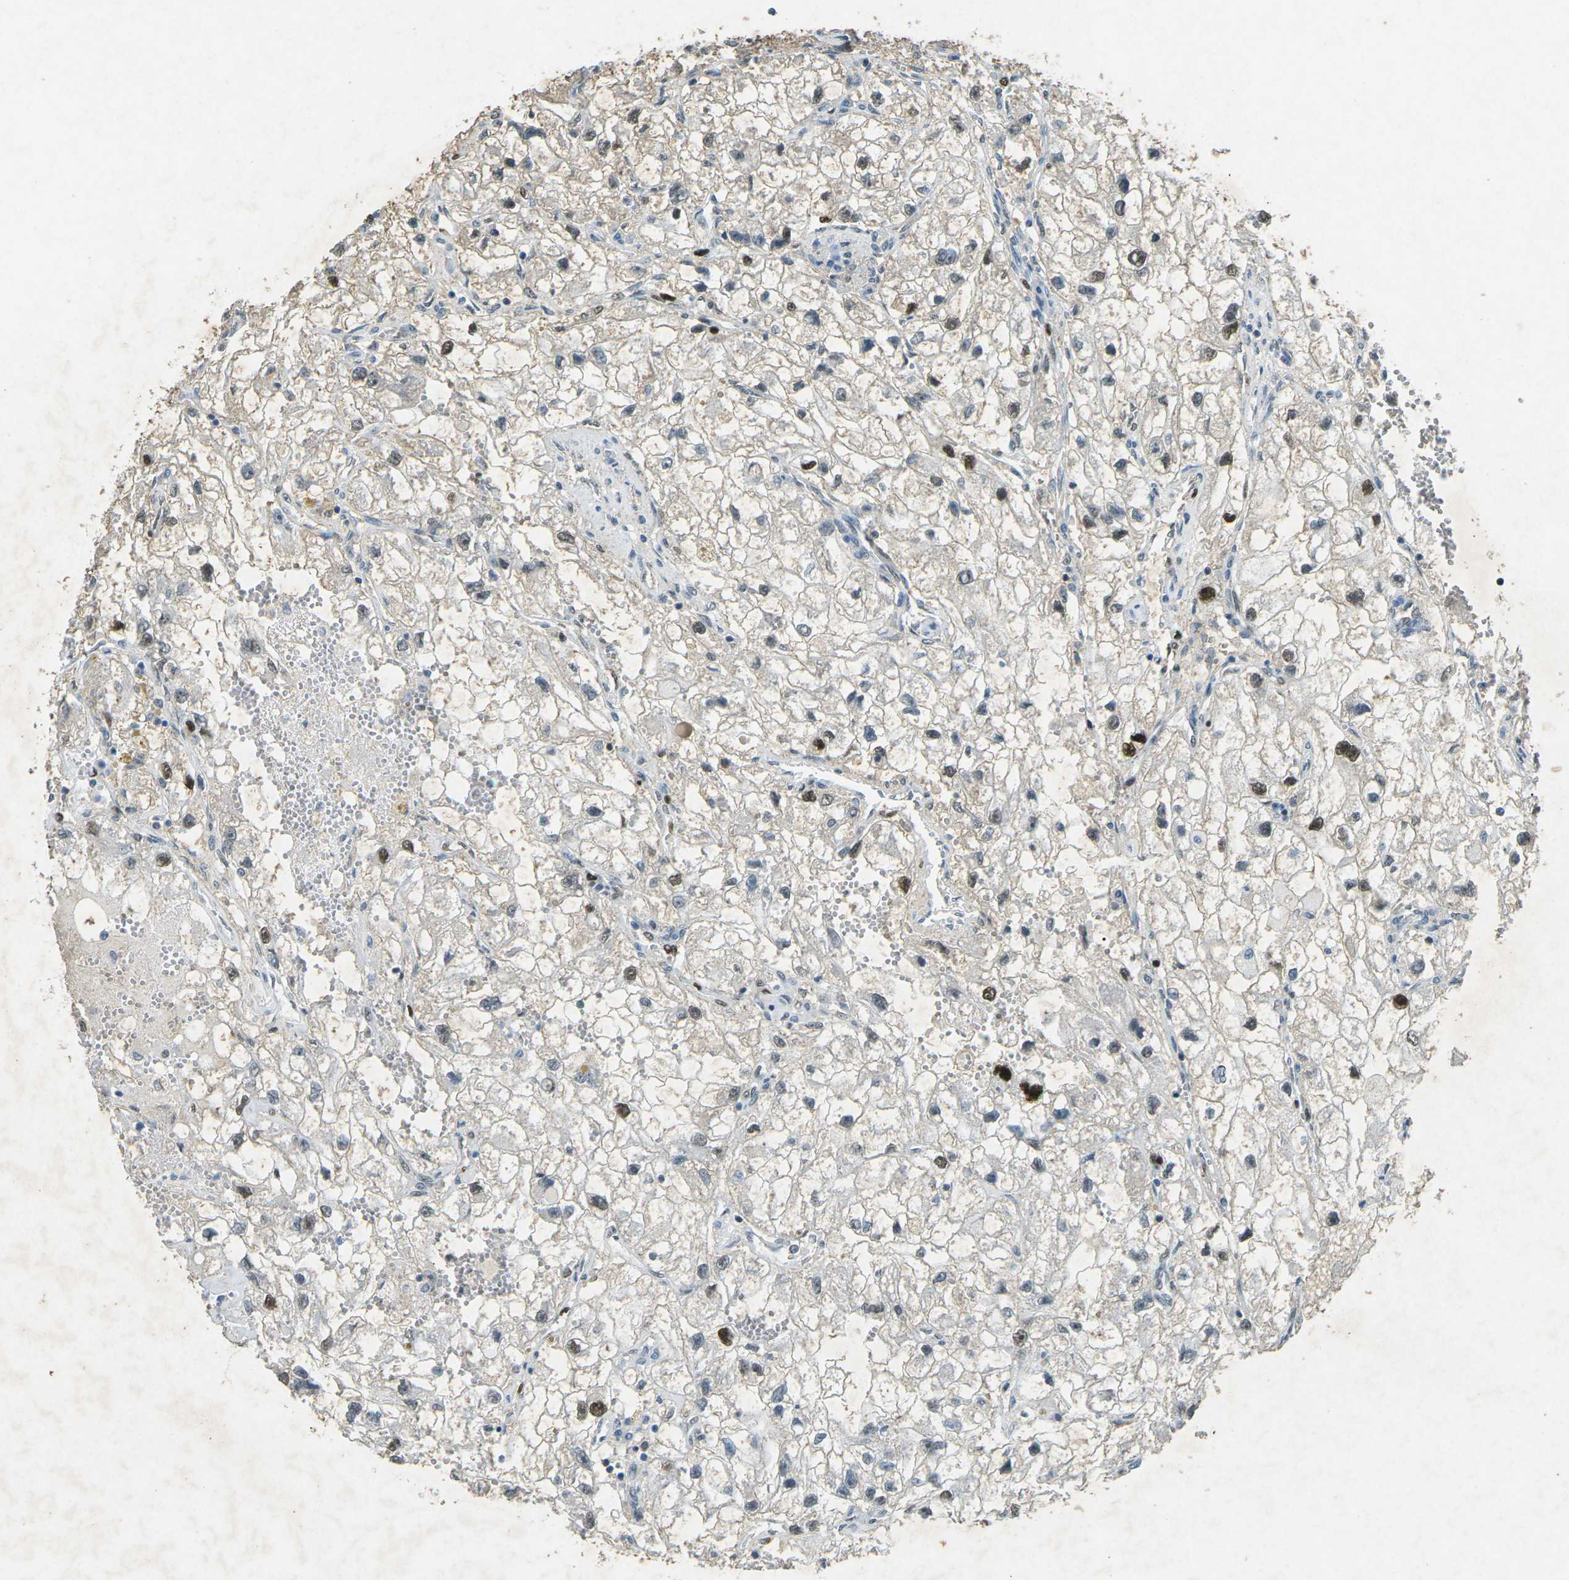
{"staining": {"intensity": "strong", "quantity": ">75%", "location": "nuclear"}, "tissue": "renal cancer", "cell_type": "Tumor cells", "image_type": "cancer", "snomed": [{"axis": "morphology", "description": "Adenocarcinoma, NOS"}, {"axis": "topography", "description": "Kidney"}], "caption": "A brown stain labels strong nuclear positivity of a protein in adenocarcinoma (renal) tumor cells.", "gene": "RB1", "patient": {"sex": "female", "age": 70}}